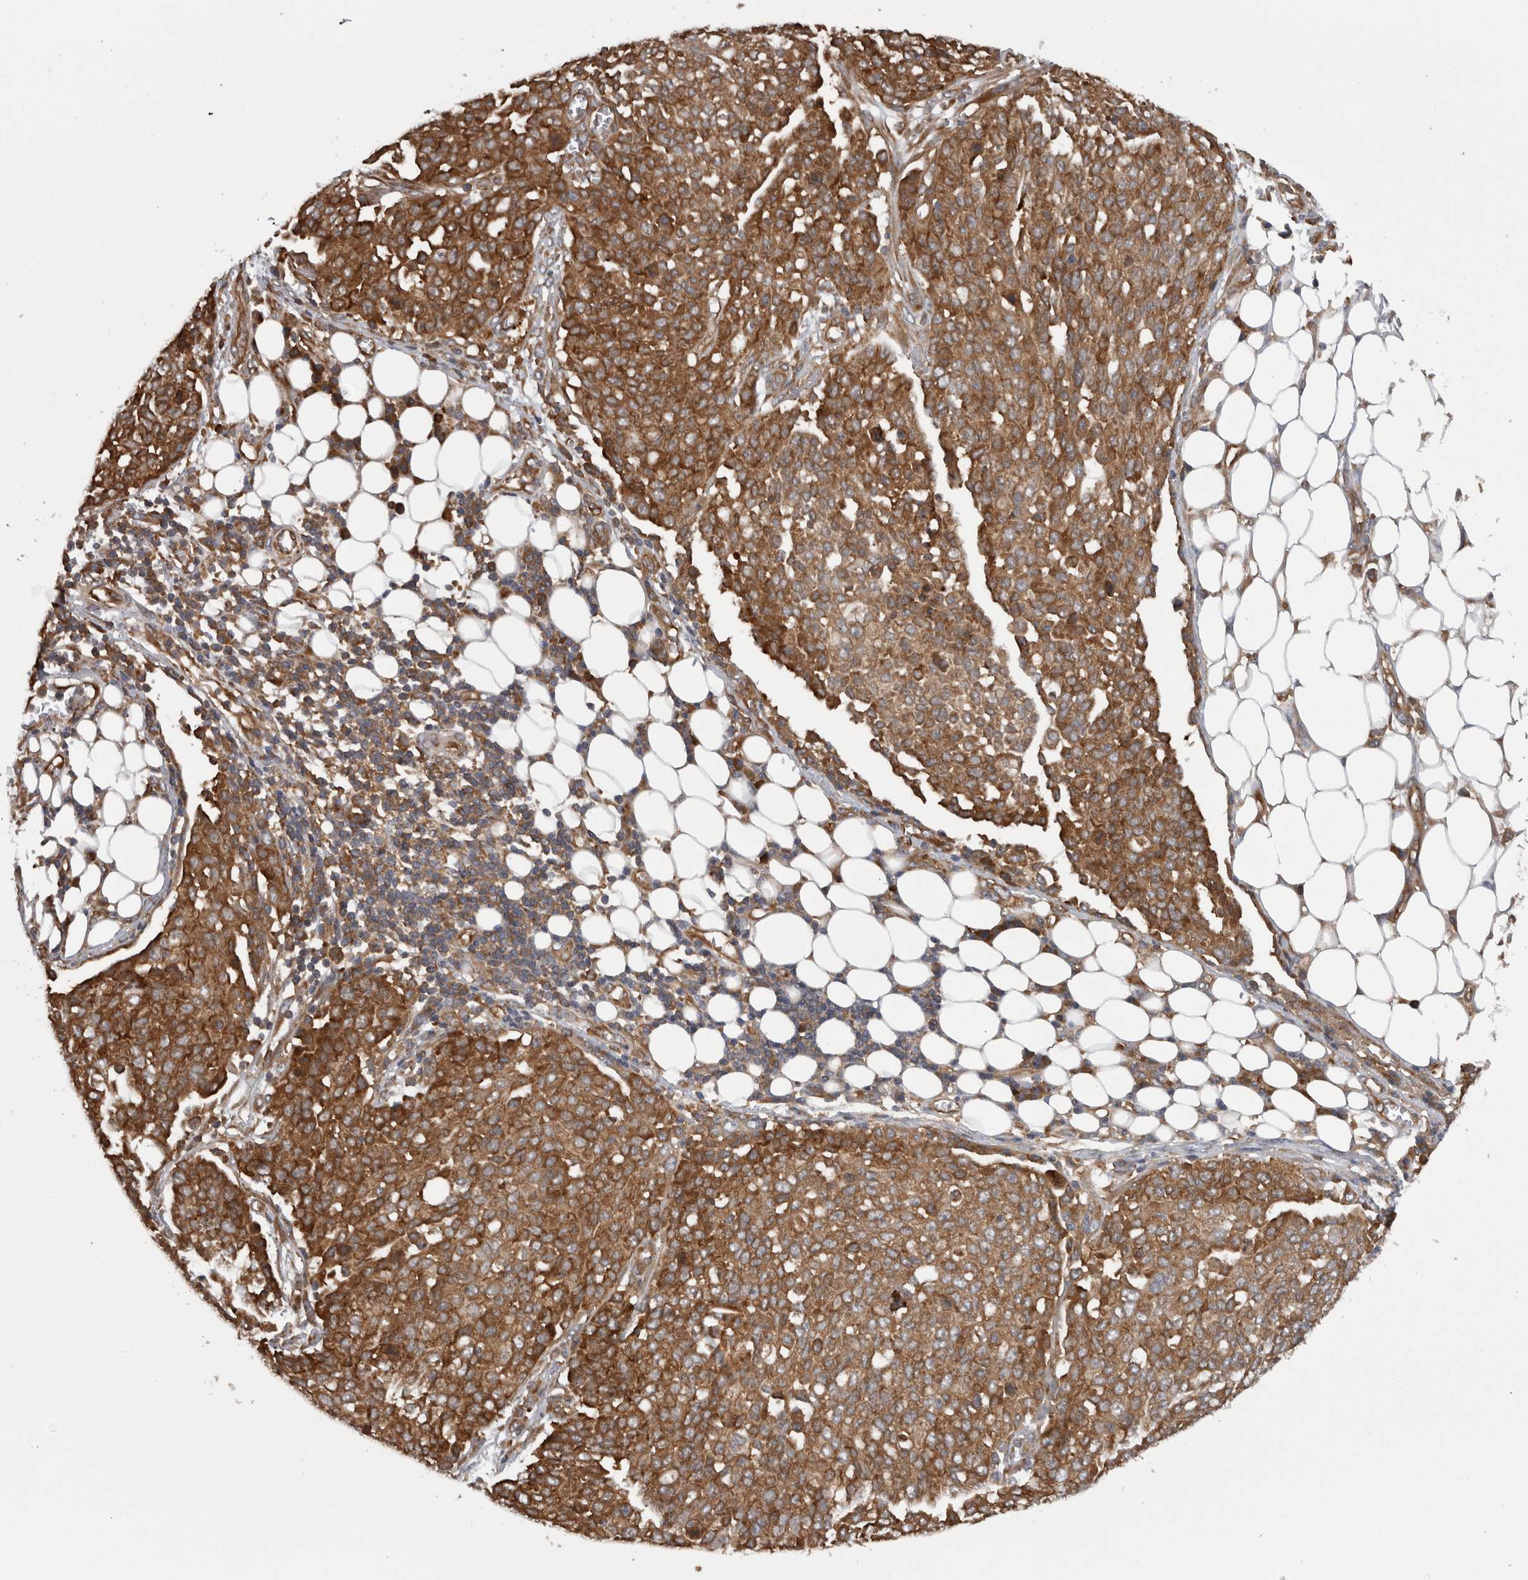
{"staining": {"intensity": "moderate", "quantity": ">75%", "location": "cytoplasmic/membranous"}, "tissue": "ovarian cancer", "cell_type": "Tumor cells", "image_type": "cancer", "snomed": [{"axis": "morphology", "description": "Cystadenocarcinoma, serous, NOS"}, {"axis": "topography", "description": "Soft tissue"}, {"axis": "topography", "description": "Ovary"}], "caption": "Immunohistochemistry (IHC) staining of ovarian cancer (serous cystadenocarcinoma), which reveals medium levels of moderate cytoplasmic/membranous positivity in about >75% of tumor cells indicating moderate cytoplasmic/membranous protein expression. The staining was performed using DAB (3,3'-diaminobenzidine) (brown) for protein detection and nuclei were counterstained in hematoxylin (blue).", "gene": "SMCR8", "patient": {"sex": "female", "age": 57}}